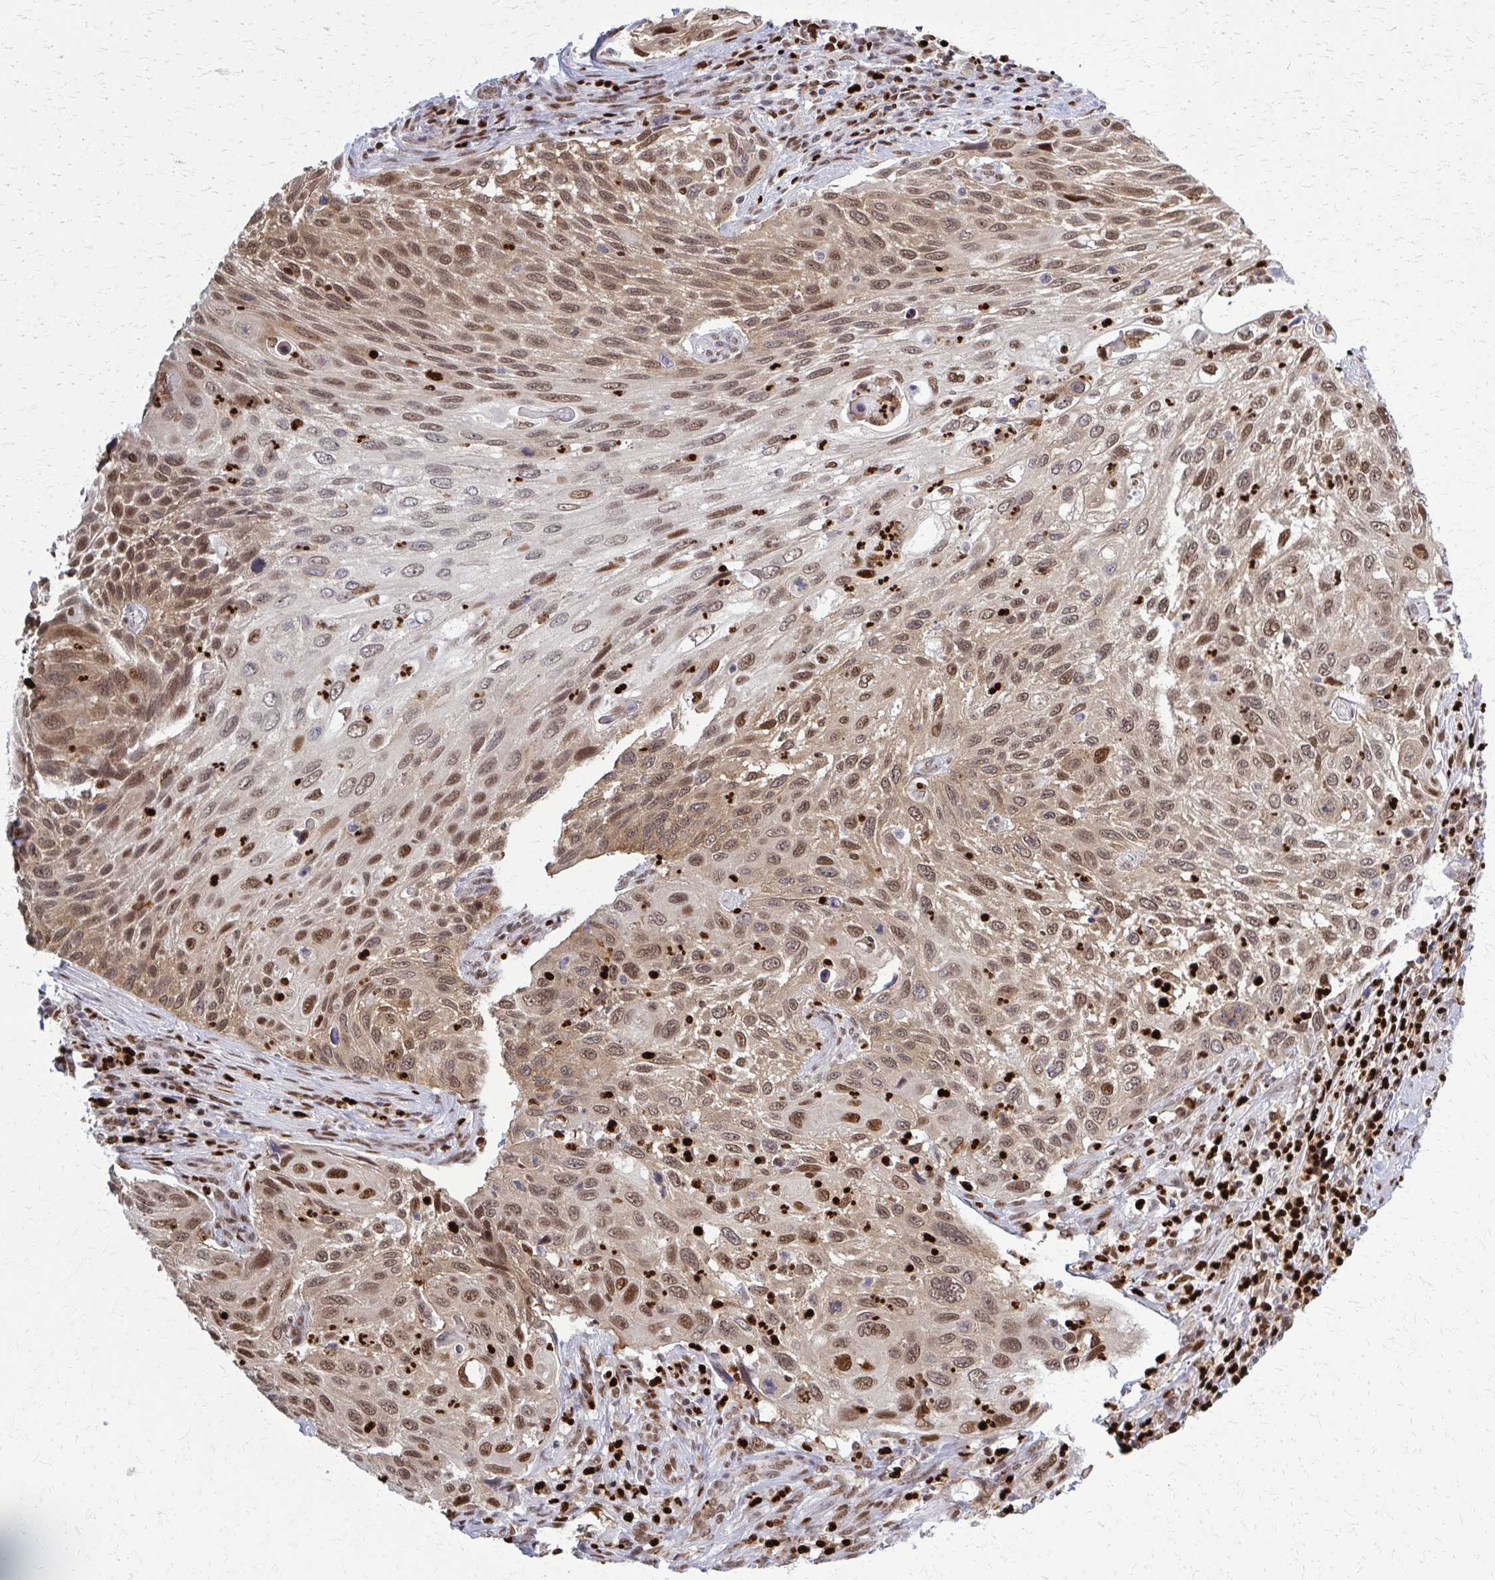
{"staining": {"intensity": "moderate", "quantity": ">75%", "location": "cytoplasmic/membranous,nuclear"}, "tissue": "cervical cancer", "cell_type": "Tumor cells", "image_type": "cancer", "snomed": [{"axis": "morphology", "description": "Squamous cell carcinoma, NOS"}, {"axis": "topography", "description": "Cervix"}], "caption": "Cervical cancer stained with a brown dye shows moderate cytoplasmic/membranous and nuclear positive expression in about >75% of tumor cells.", "gene": "ZNF559", "patient": {"sex": "female", "age": 70}}